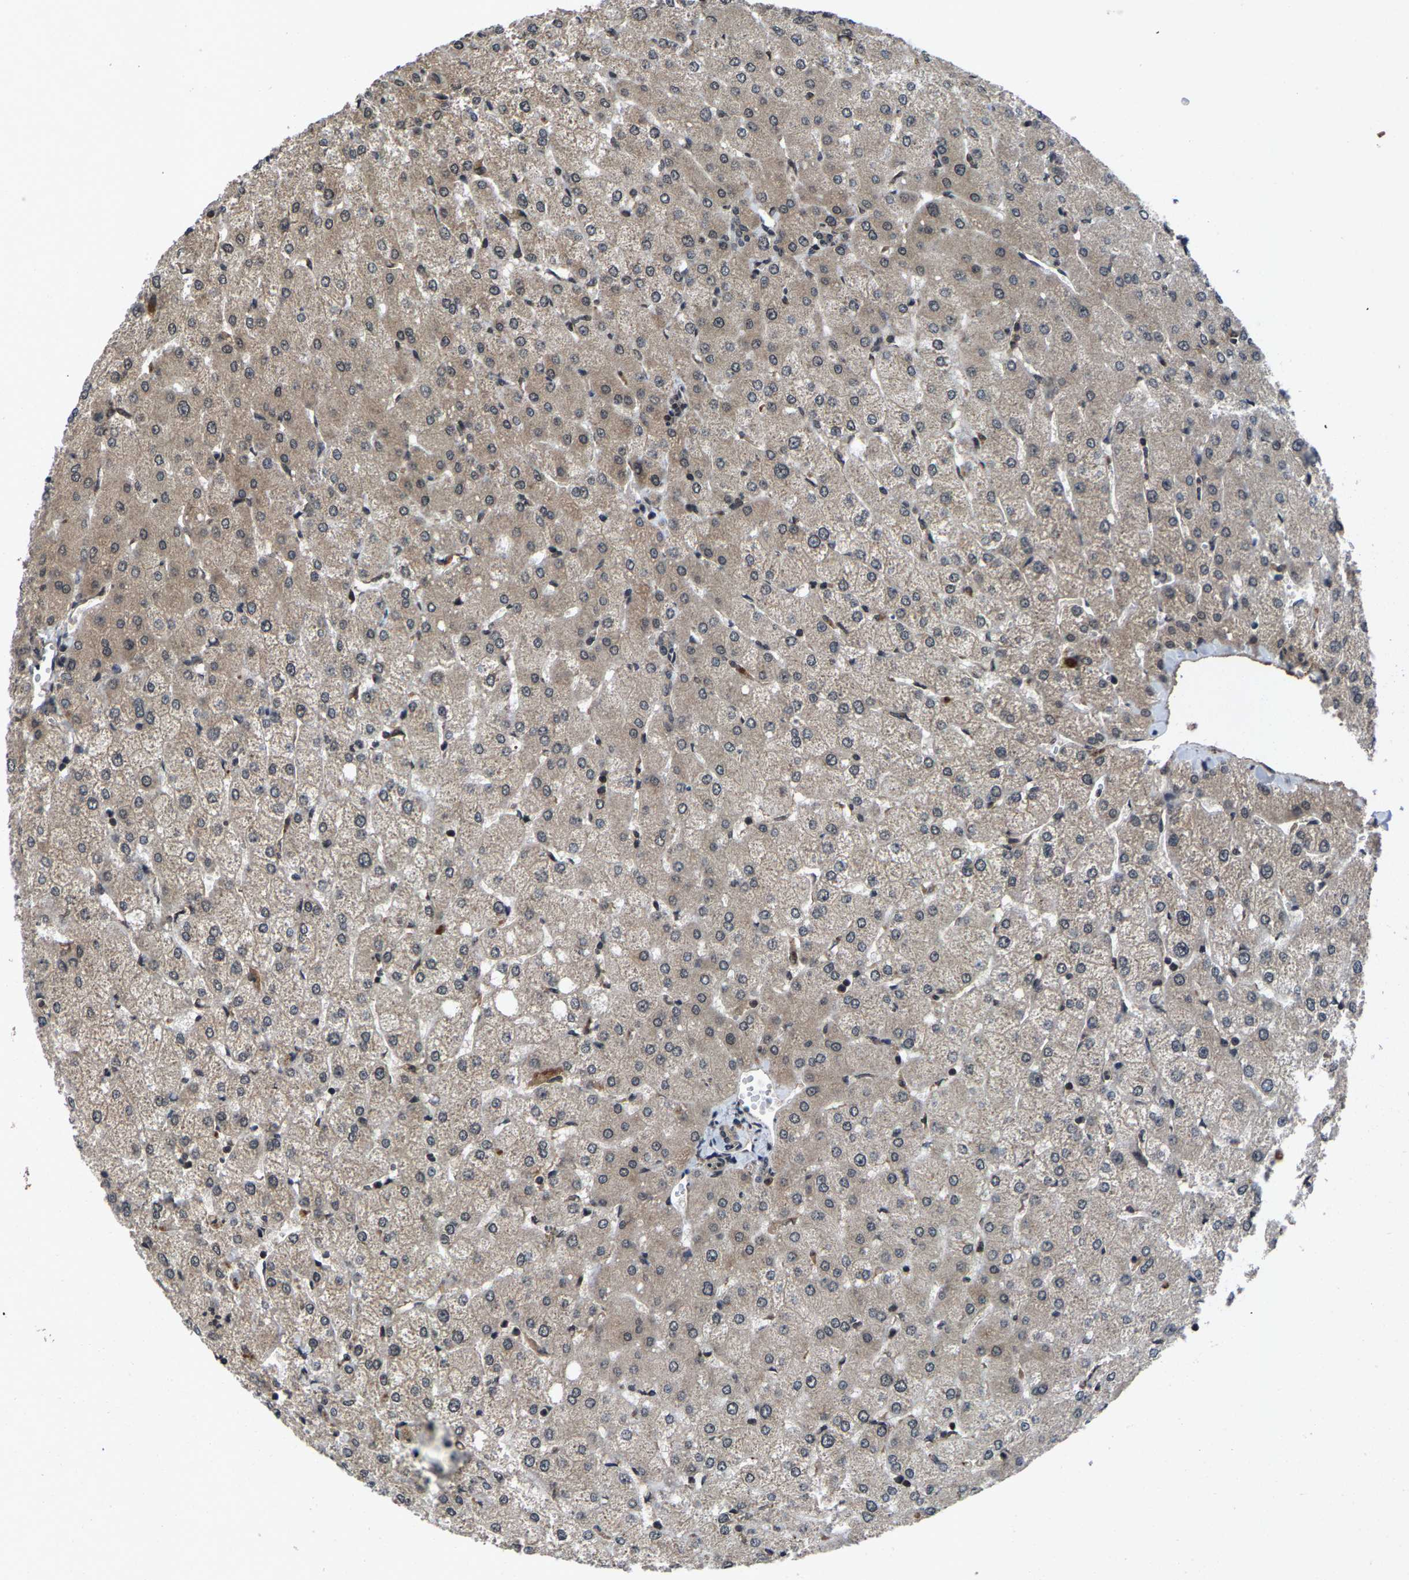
{"staining": {"intensity": "weak", "quantity": "<25%", "location": "cytoplasmic/membranous"}, "tissue": "liver", "cell_type": "Cholangiocytes", "image_type": "normal", "snomed": [{"axis": "morphology", "description": "Normal tissue, NOS"}, {"axis": "topography", "description": "Liver"}], "caption": "High power microscopy histopathology image of an immunohistochemistry image of unremarkable liver, revealing no significant positivity in cholangiocytes. The staining is performed using DAB (3,3'-diaminobenzidine) brown chromogen with nuclei counter-stained in using hematoxylin.", "gene": "HUWE1", "patient": {"sex": "female", "age": 54}}